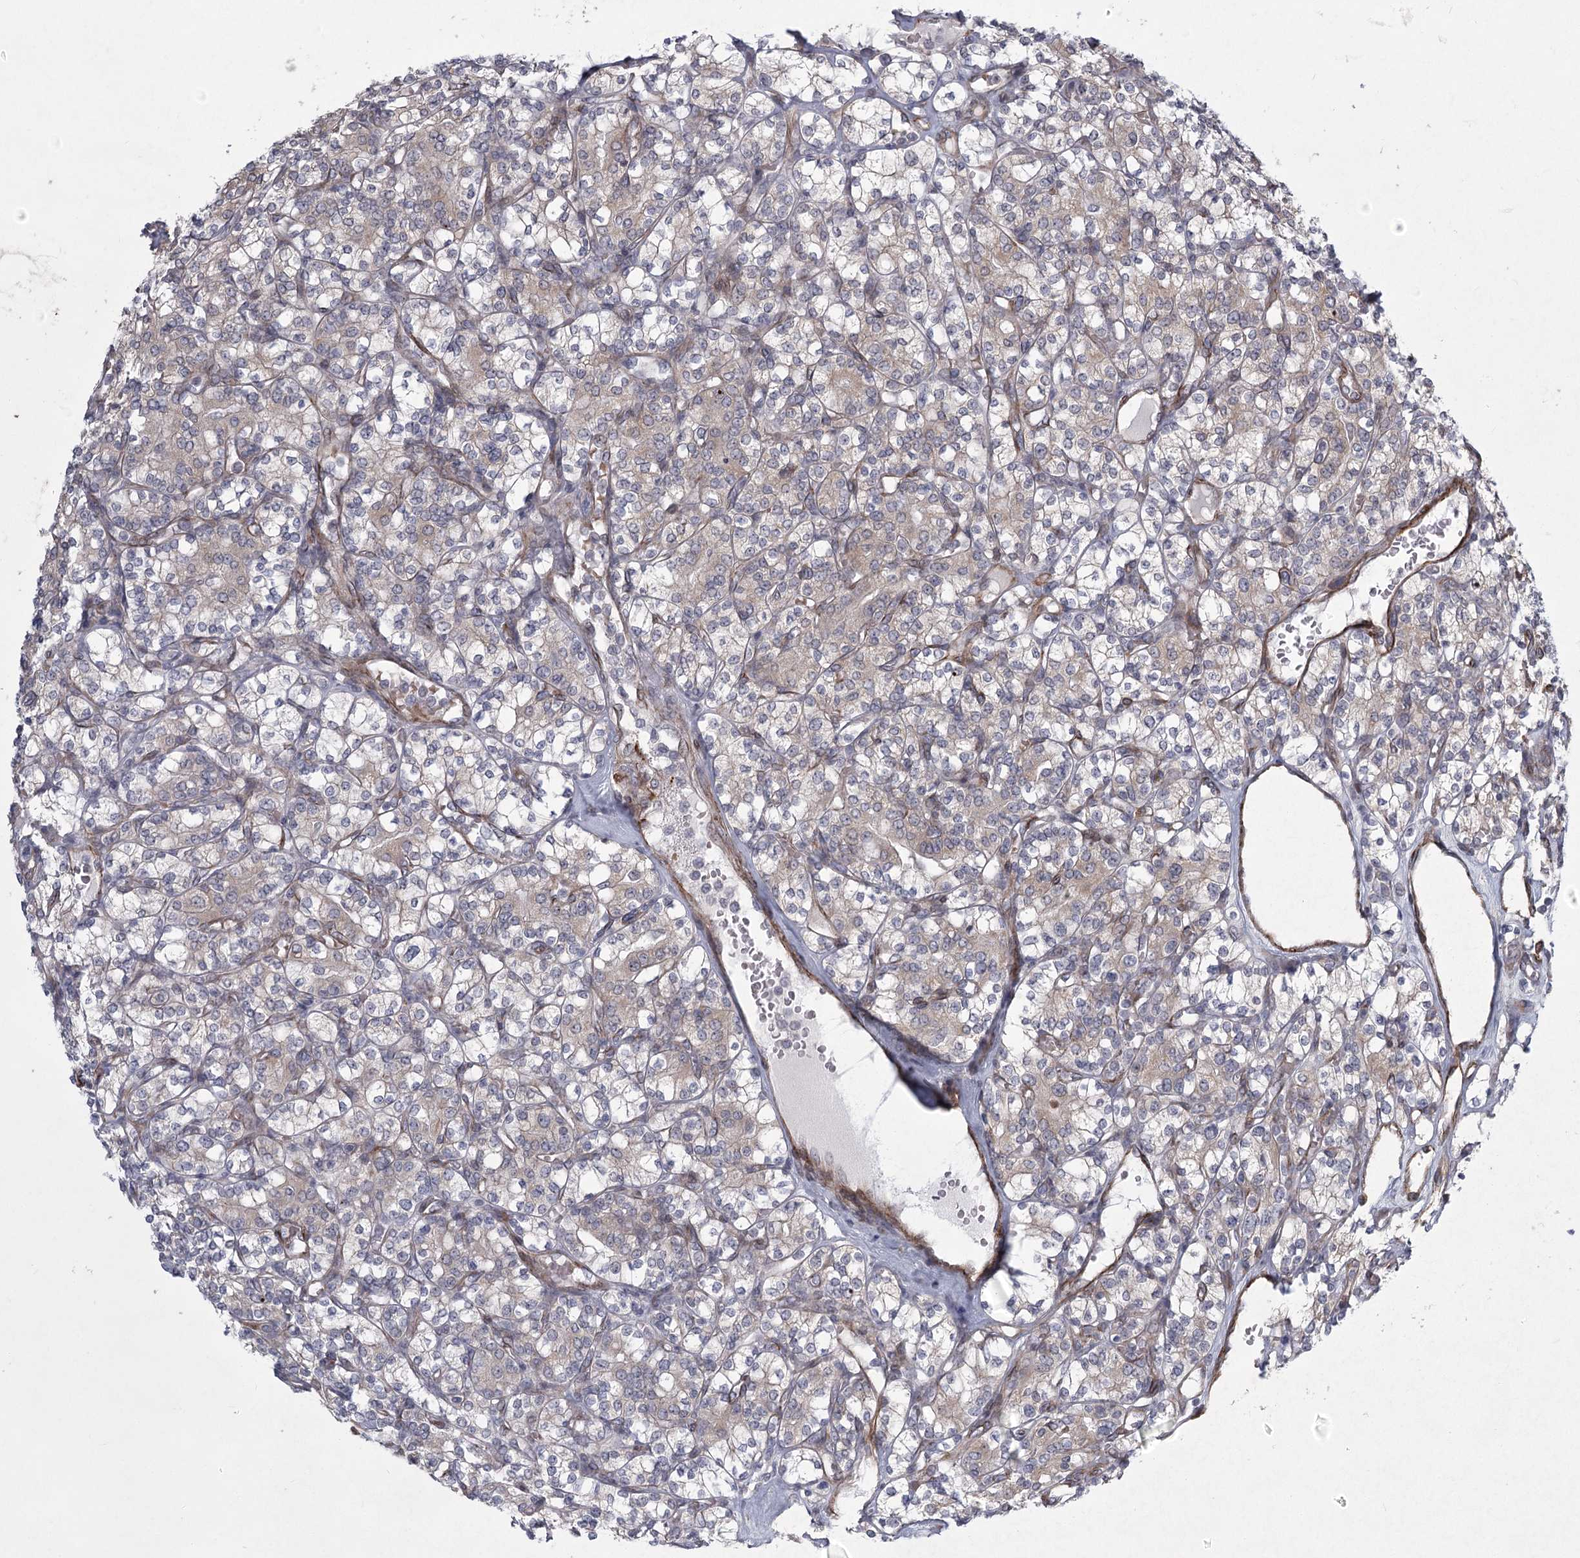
{"staining": {"intensity": "weak", "quantity": "25%-75%", "location": "cytoplasmic/membranous"}, "tissue": "renal cancer", "cell_type": "Tumor cells", "image_type": "cancer", "snomed": [{"axis": "morphology", "description": "Adenocarcinoma, NOS"}, {"axis": "topography", "description": "Kidney"}], "caption": "IHC of adenocarcinoma (renal) reveals low levels of weak cytoplasmic/membranous staining in about 25%-75% of tumor cells.", "gene": "MEPE", "patient": {"sex": "male", "age": 77}}